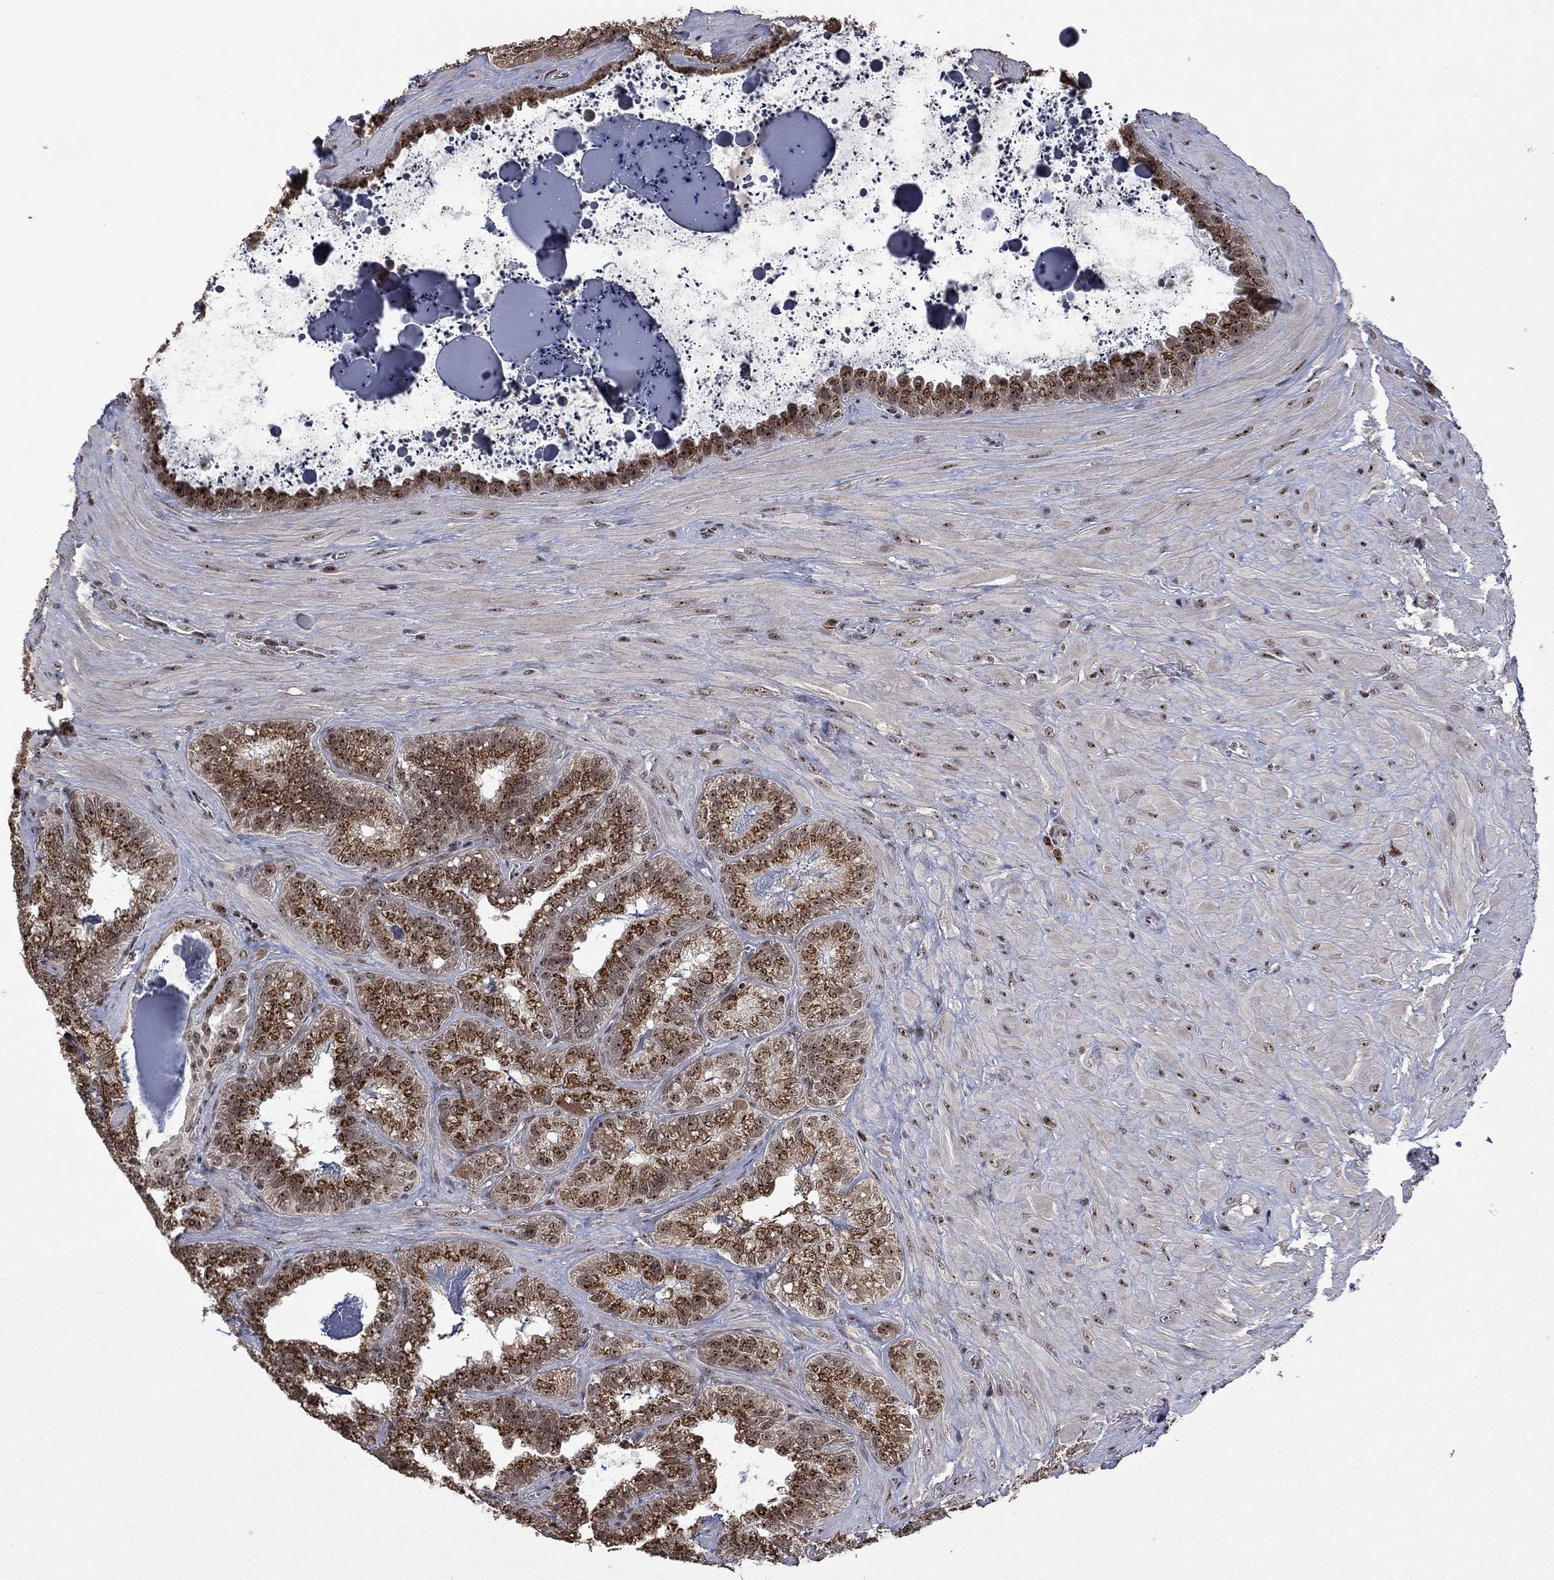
{"staining": {"intensity": "moderate", "quantity": ">75%", "location": "cytoplasmic/membranous"}, "tissue": "seminal vesicle", "cell_type": "Glandular cells", "image_type": "normal", "snomed": [{"axis": "morphology", "description": "Normal tissue, NOS"}, {"axis": "topography", "description": "Seminal veicle"}], "caption": "A medium amount of moderate cytoplasmic/membranous positivity is identified in about >75% of glandular cells in benign seminal vesicle. The staining is performed using DAB (3,3'-diaminobenzidine) brown chromogen to label protein expression. The nuclei are counter-stained blue using hematoxylin.", "gene": "FBLL1", "patient": {"sex": "male", "age": 57}}